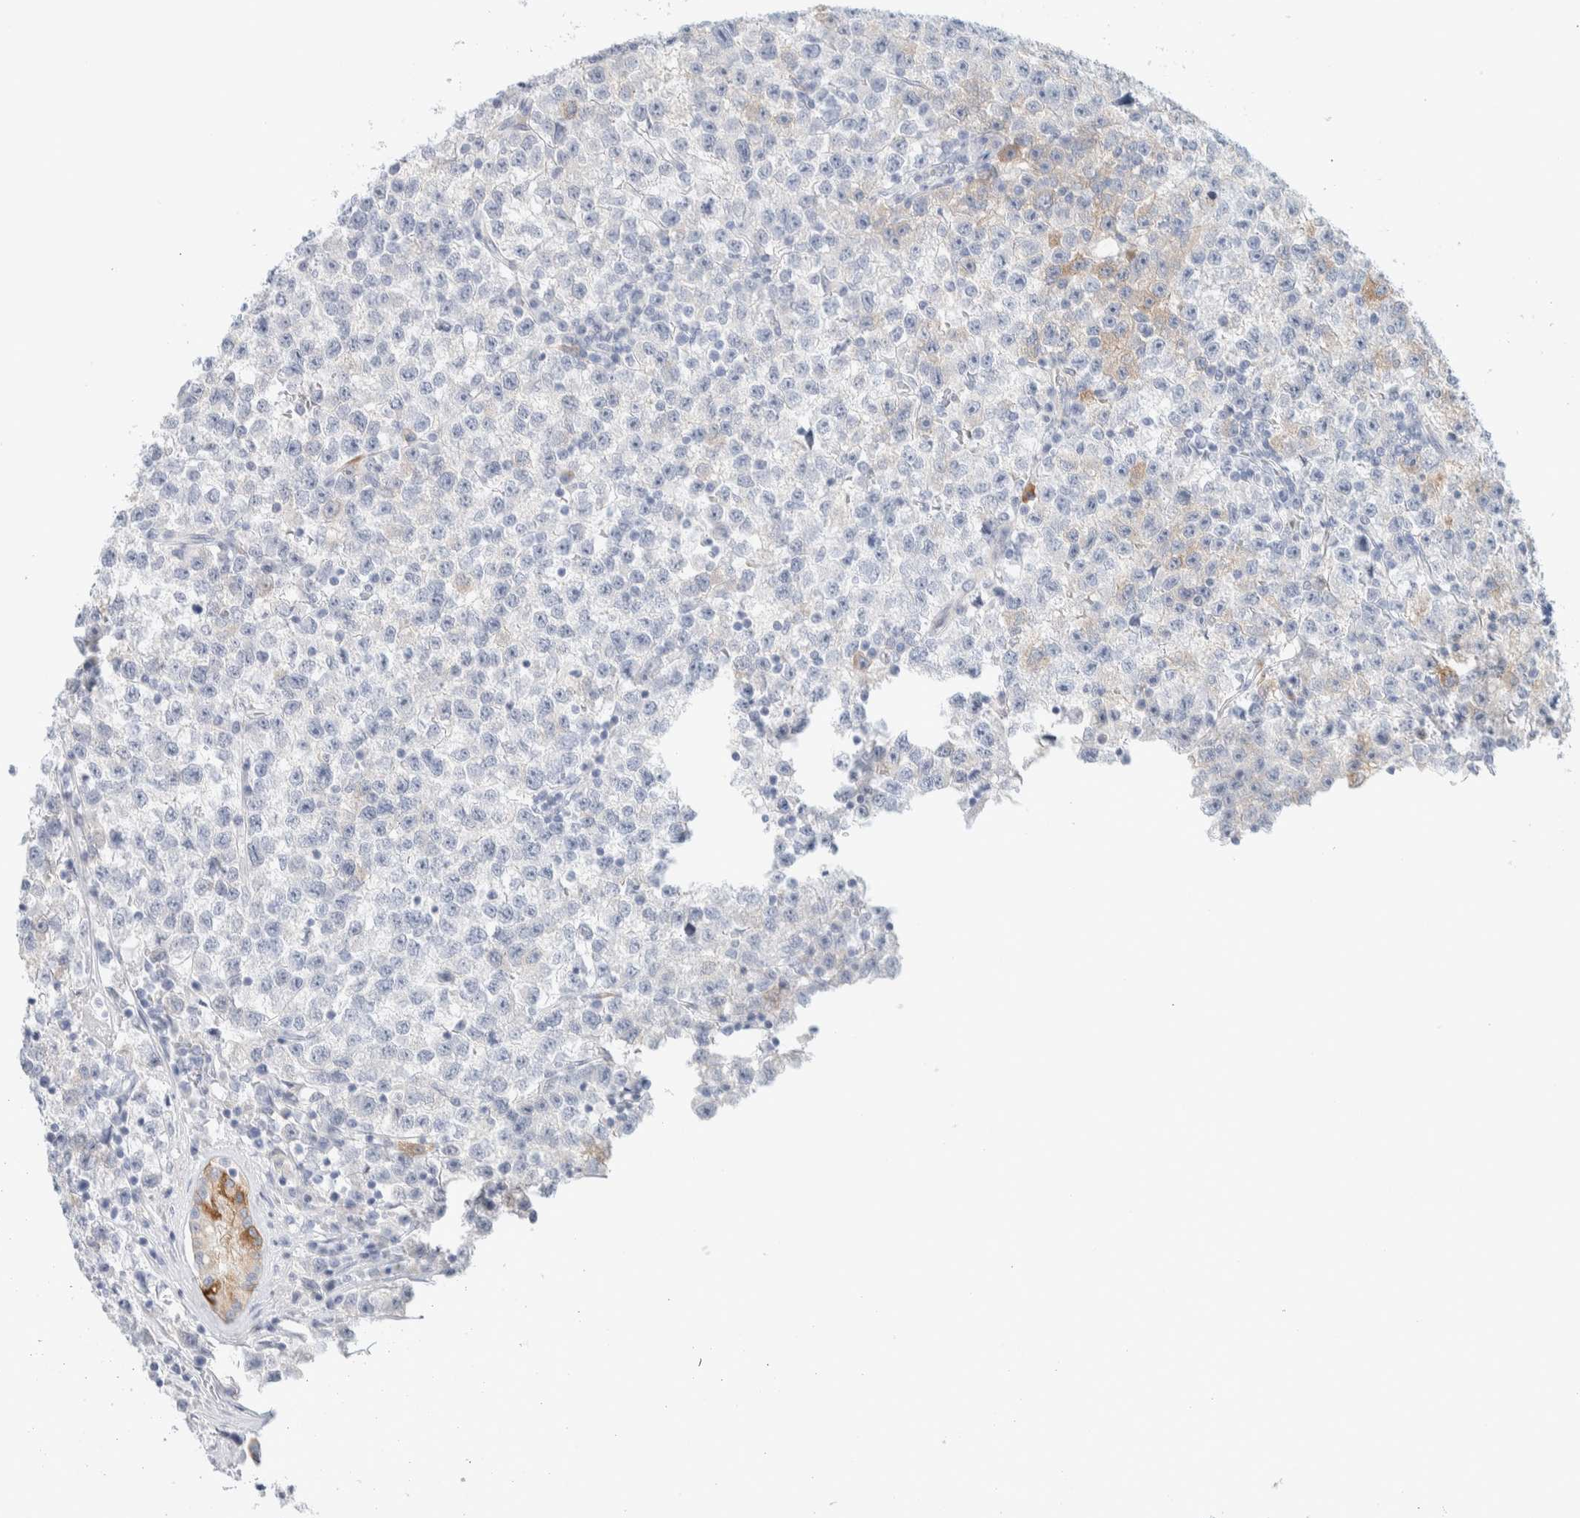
{"staining": {"intensity": "weak", "quantity": "<25%", "location": "cytoplasmic/membranous"}, "tissue": "testis cancer", "cell_type": "Tumor cells", "image_type": "cancer", "snomed": [{"axis": "morphology", "description": "Seminoma, NOS"}, {"axis": "topography", "description": "Testis"}], "caption": "Tumor cells are negative for protein expression in human testis cancer.", "gene": "ATCAY", "patient": {"sex": "male", "age": 22}}